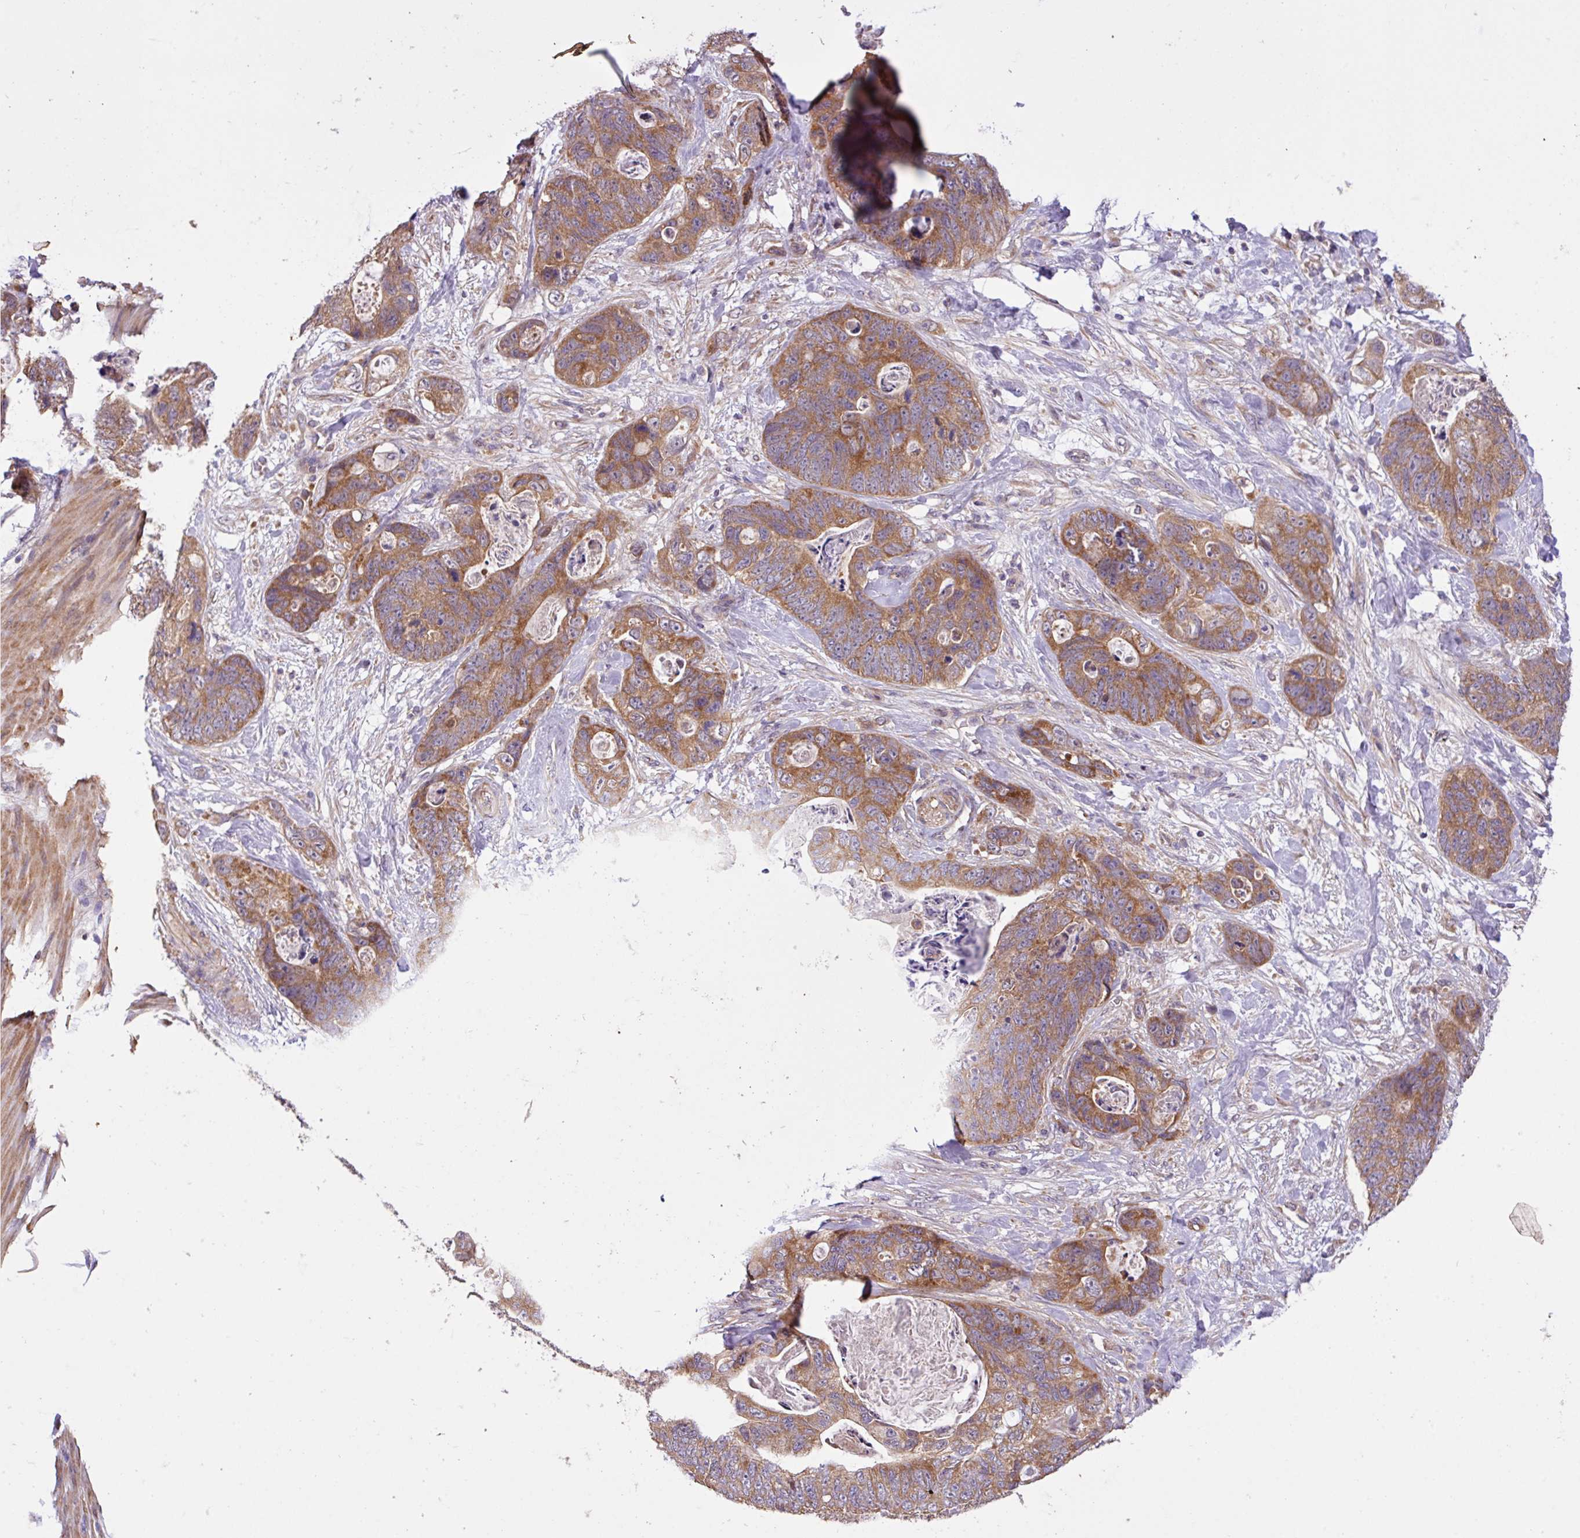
{"staining": {"intensity": "moderate", "quantity": ">75%", "location": "cytoplasmic/membranous"}, "tissue": "stomach cancer", "cell_type": "Tumor cells", "image_type": "cancer", "snomed": [{"axis": "morphology", "description": "Normal tissue, NOS"}, {"axis": "morphology", "description": "Adenocarcinoma, NOS"}, {"axis": "topography", "description": "Stomach"}], "caption": "Immunohistochemistry (IHC) (DAB (3,3'-diaminobenzidine)) staining of adenocarcinoma (stomach) reveals moderate cytoplasmic/membranous protein staining in about >75% of tumor cells.", "gene": "TIMM10B", "patient": {"sex": "female", "age": 89}}